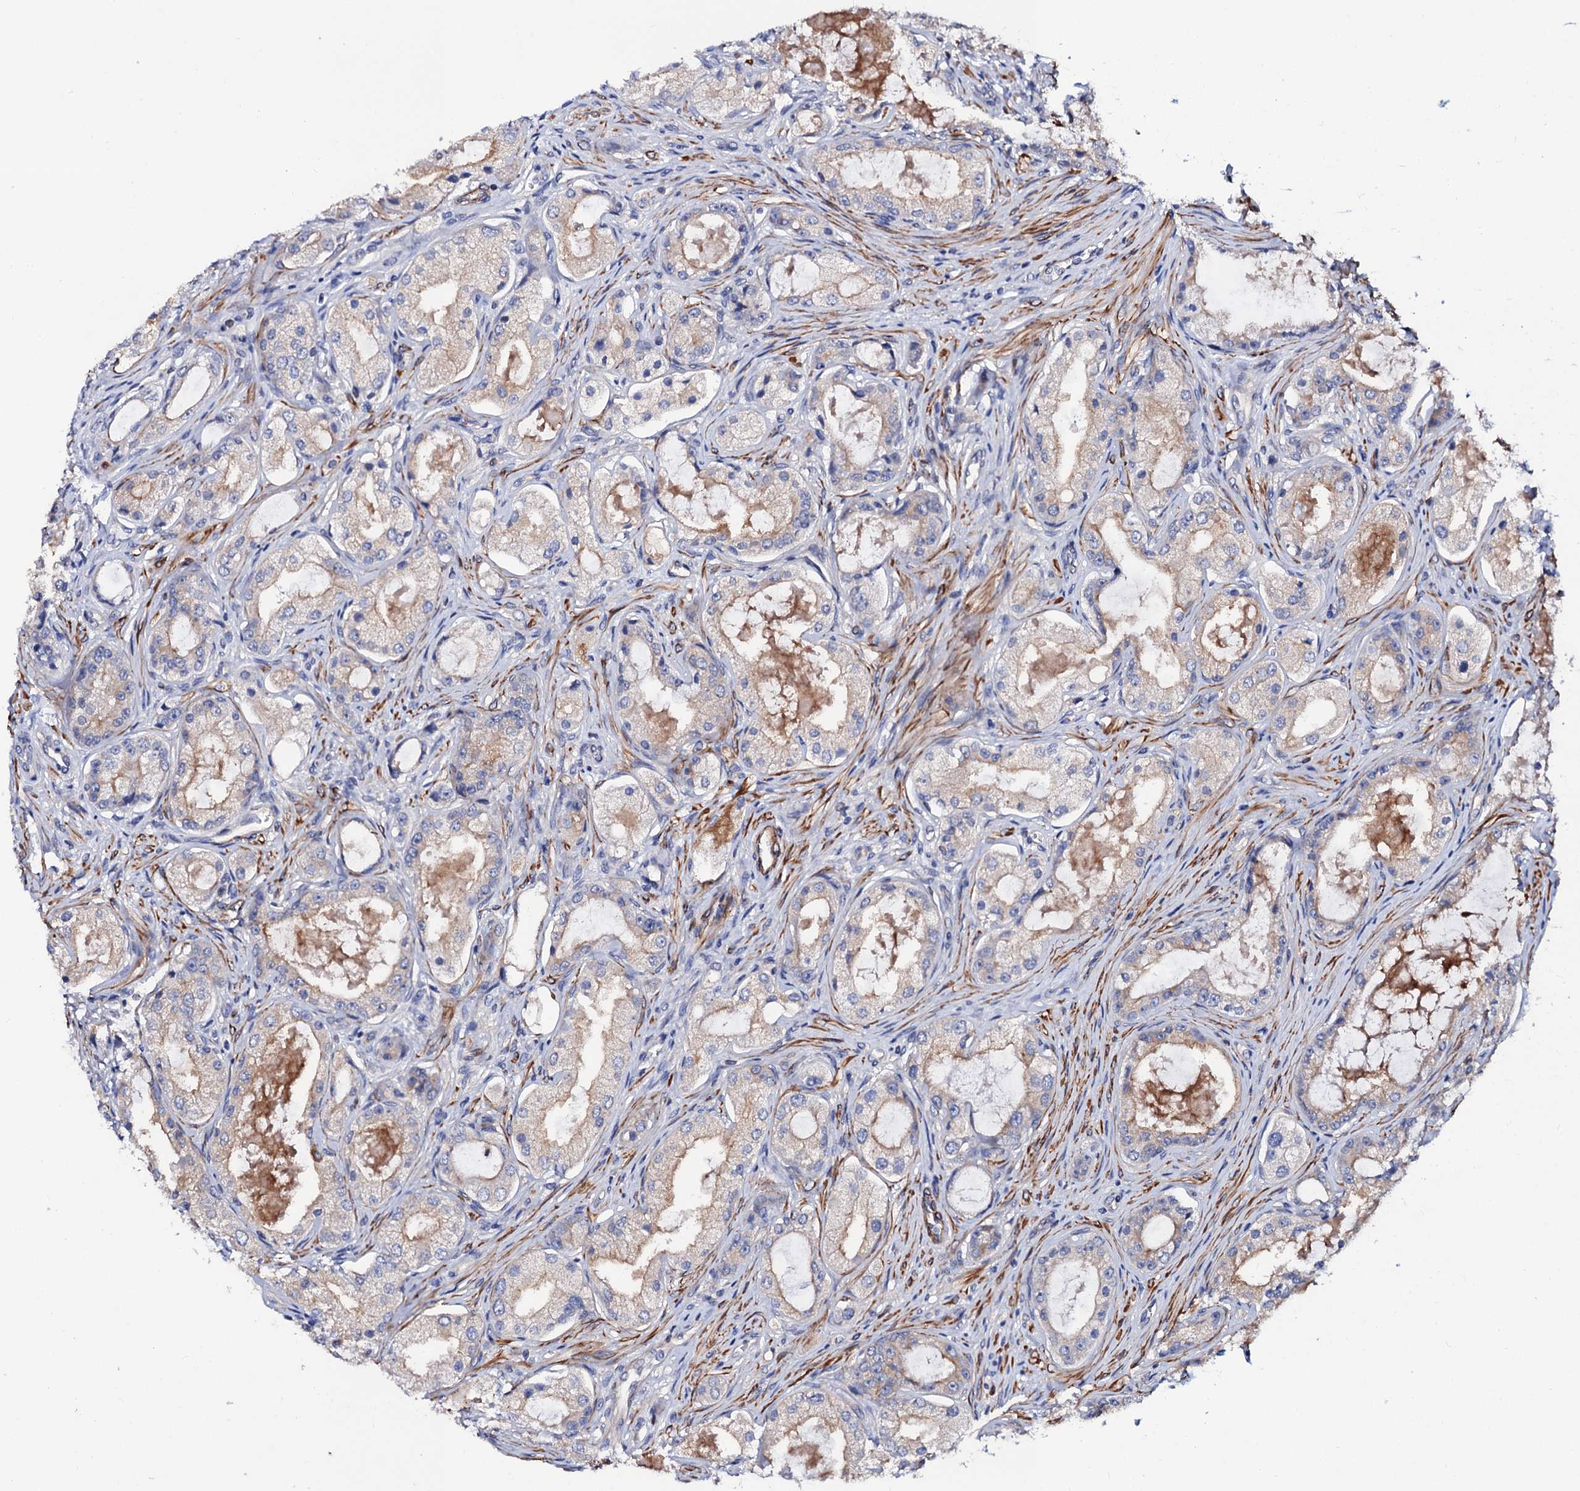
{"staining": {"intensity": "weak", "quantity": "25%-75%", "location": "cytoplasmic/membranous"}, "tissue": "prostate cancer", "cell_type": "Tumor cells", "image_type": "cancer", "snomed": [{"axis": "morphology", "description": "Adenocarcinoma, Low grade"}, {"axis": "topography", "description": "Prostate"}], "caption": "Prostate cancer (adenocarcinoma (low-grade)) was stained to show a protein in brown. There is low levels of weak cytoplasmic/membranous positivity in about 25%-75% of tumor cells.", "gene": "ZDHHC18", "patient": {"sex": "male", "age": 68}}